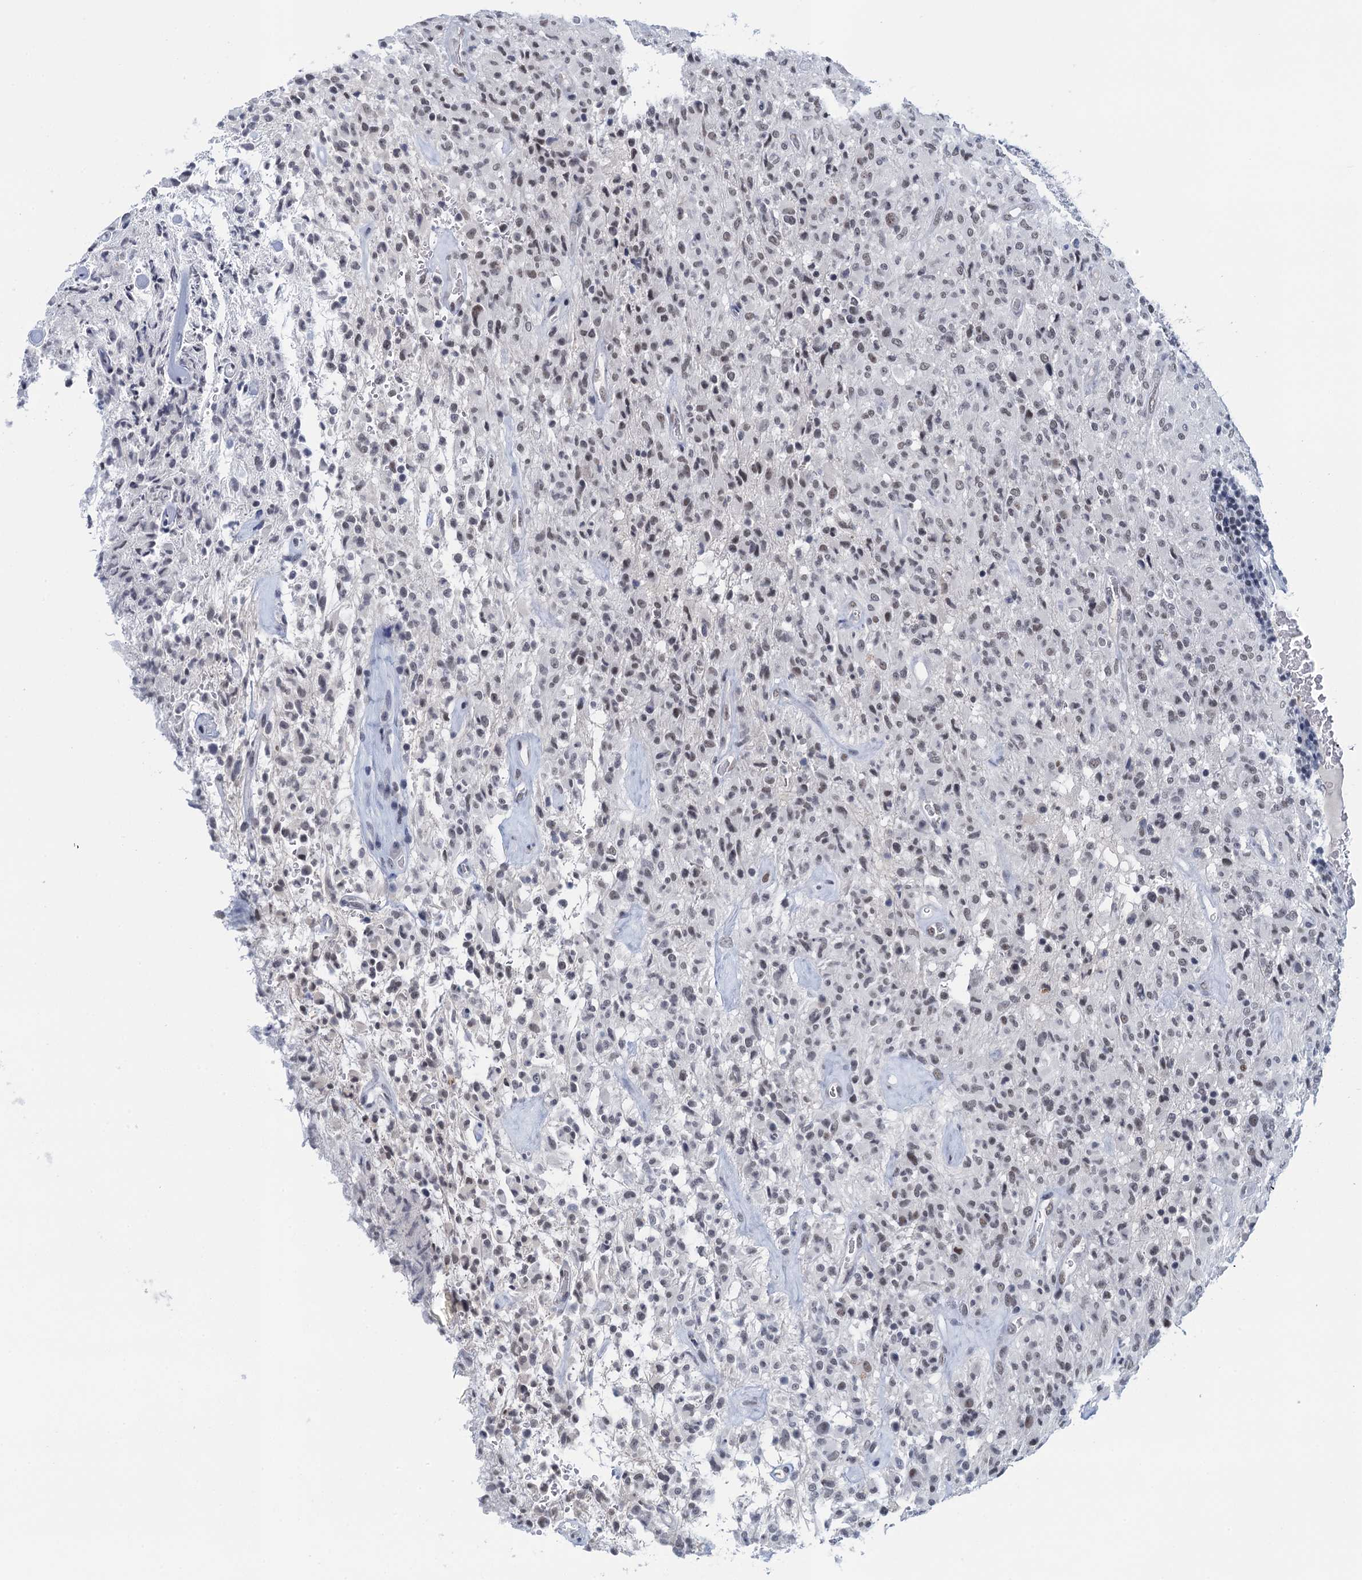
{"staining": {"intensity": "weak", "quantity": "25%-75%", "location": "nuclear"}, "tissue": "glioma", "cell_type": "Tumor cells", "image_type": "cancer", "snomed": [{"axis": "morphology", "description": "Glioma, malignant, High grade"}, {"axis": "topography", "description": "Brain"}], "caption": "High-power microscopy captured an immunohistochemistry histopathology image of malignant high-grade glioma, revealing weak nuclear staining in about 25%-75% of tumor cells. (Brightfield microscopy of DAB IHC at high magnification).", "gene": "EPS8L1", "patient": {"sex": "female", "age": 57}}